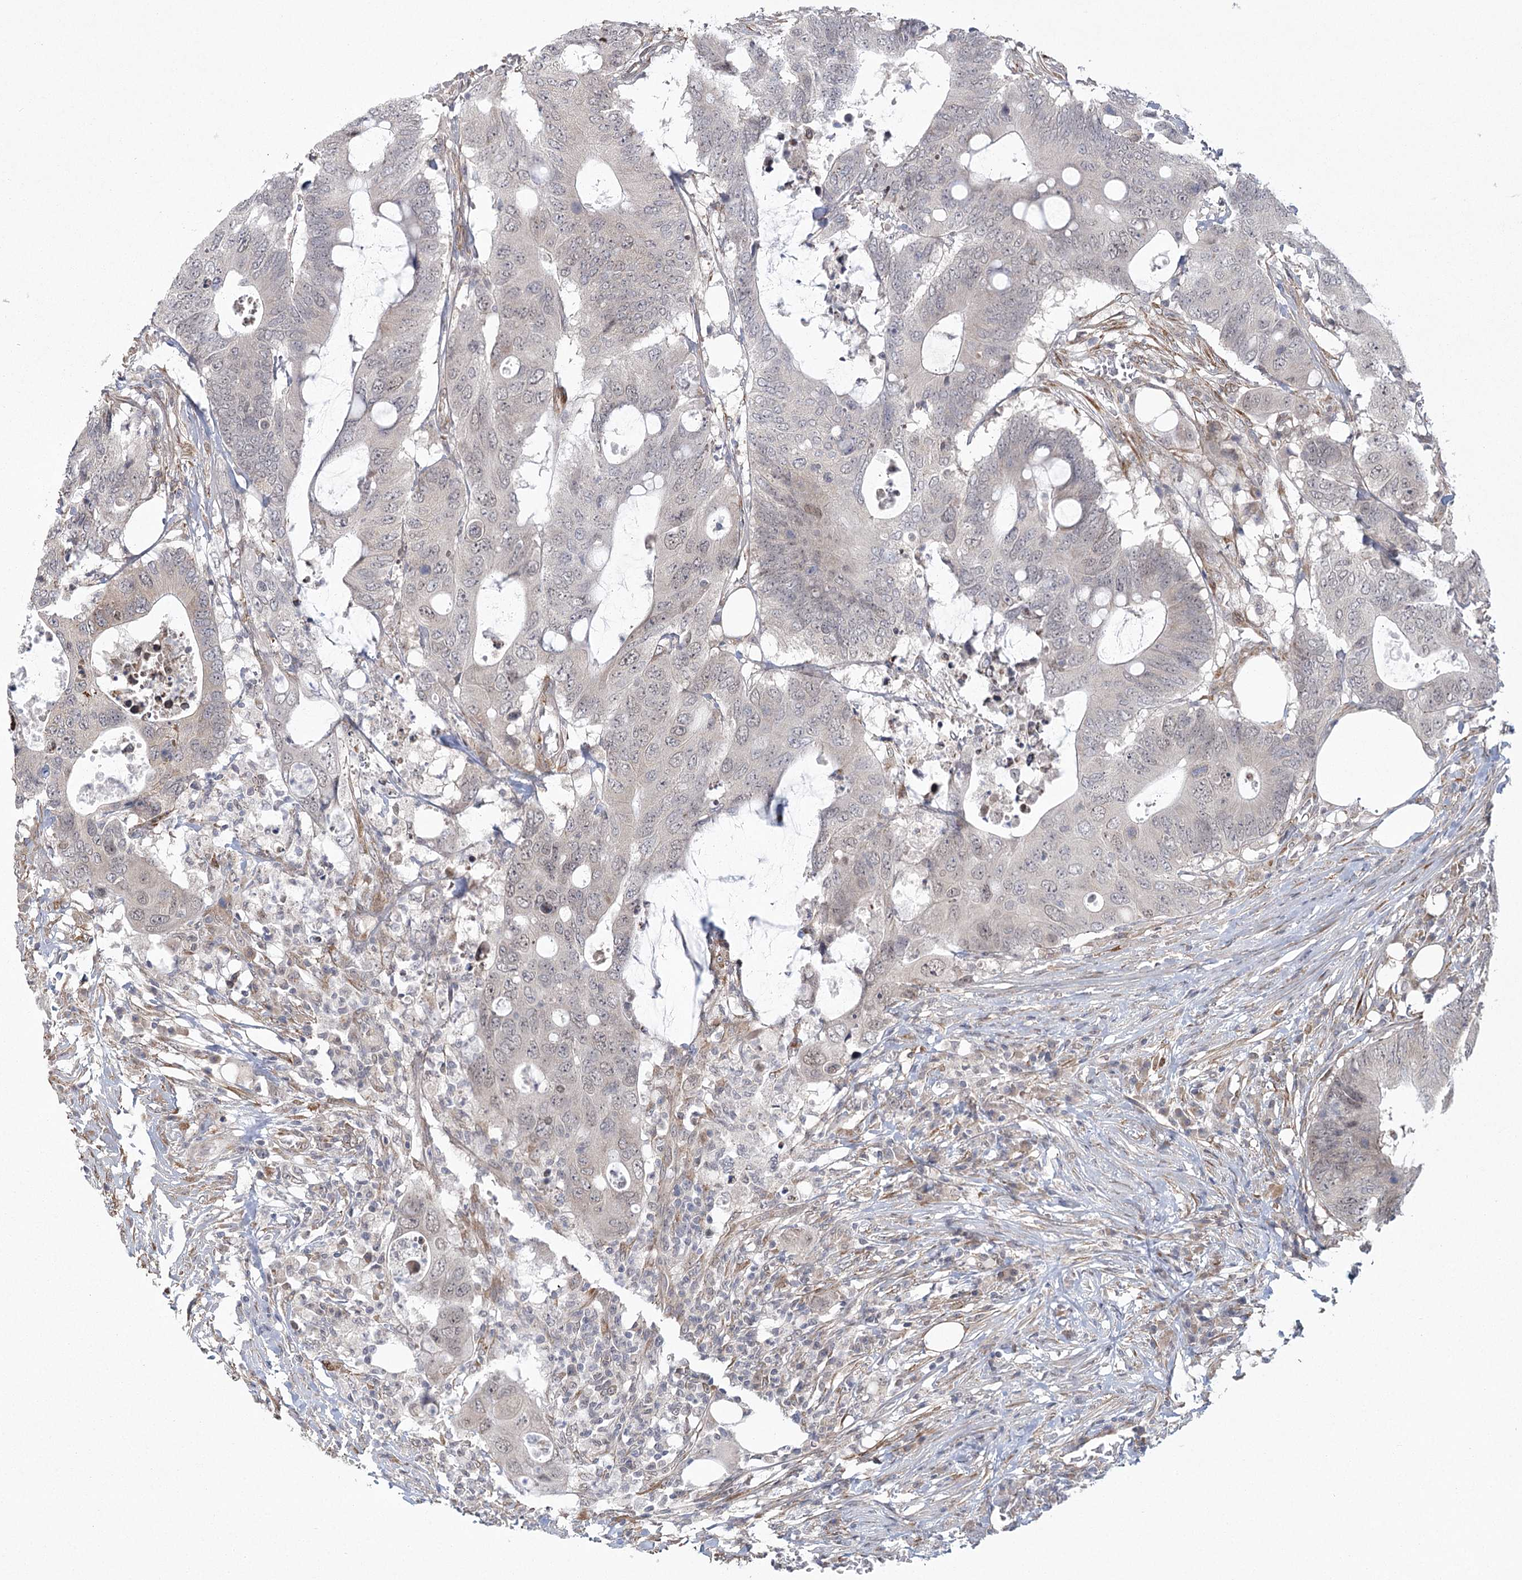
{"staining": {"intensity": "negative", "quantity": "none", "location": "none"}, "tissue": "colorectal cancer", "cell_type": "Tumor cells", "image_type": "cancer", "snomed": [{"axis": "morphology", "description": "Adenocarcinoma, NOS"}, {"axis": "topography", "description": "Colon"}], "caption": "Adenocarcinoma (colorectal) was stained to show a protein in brown. There is no significant expression in tumor cells.", "gene": "MED28", "patient": {"sex": "male", "age": 71}}